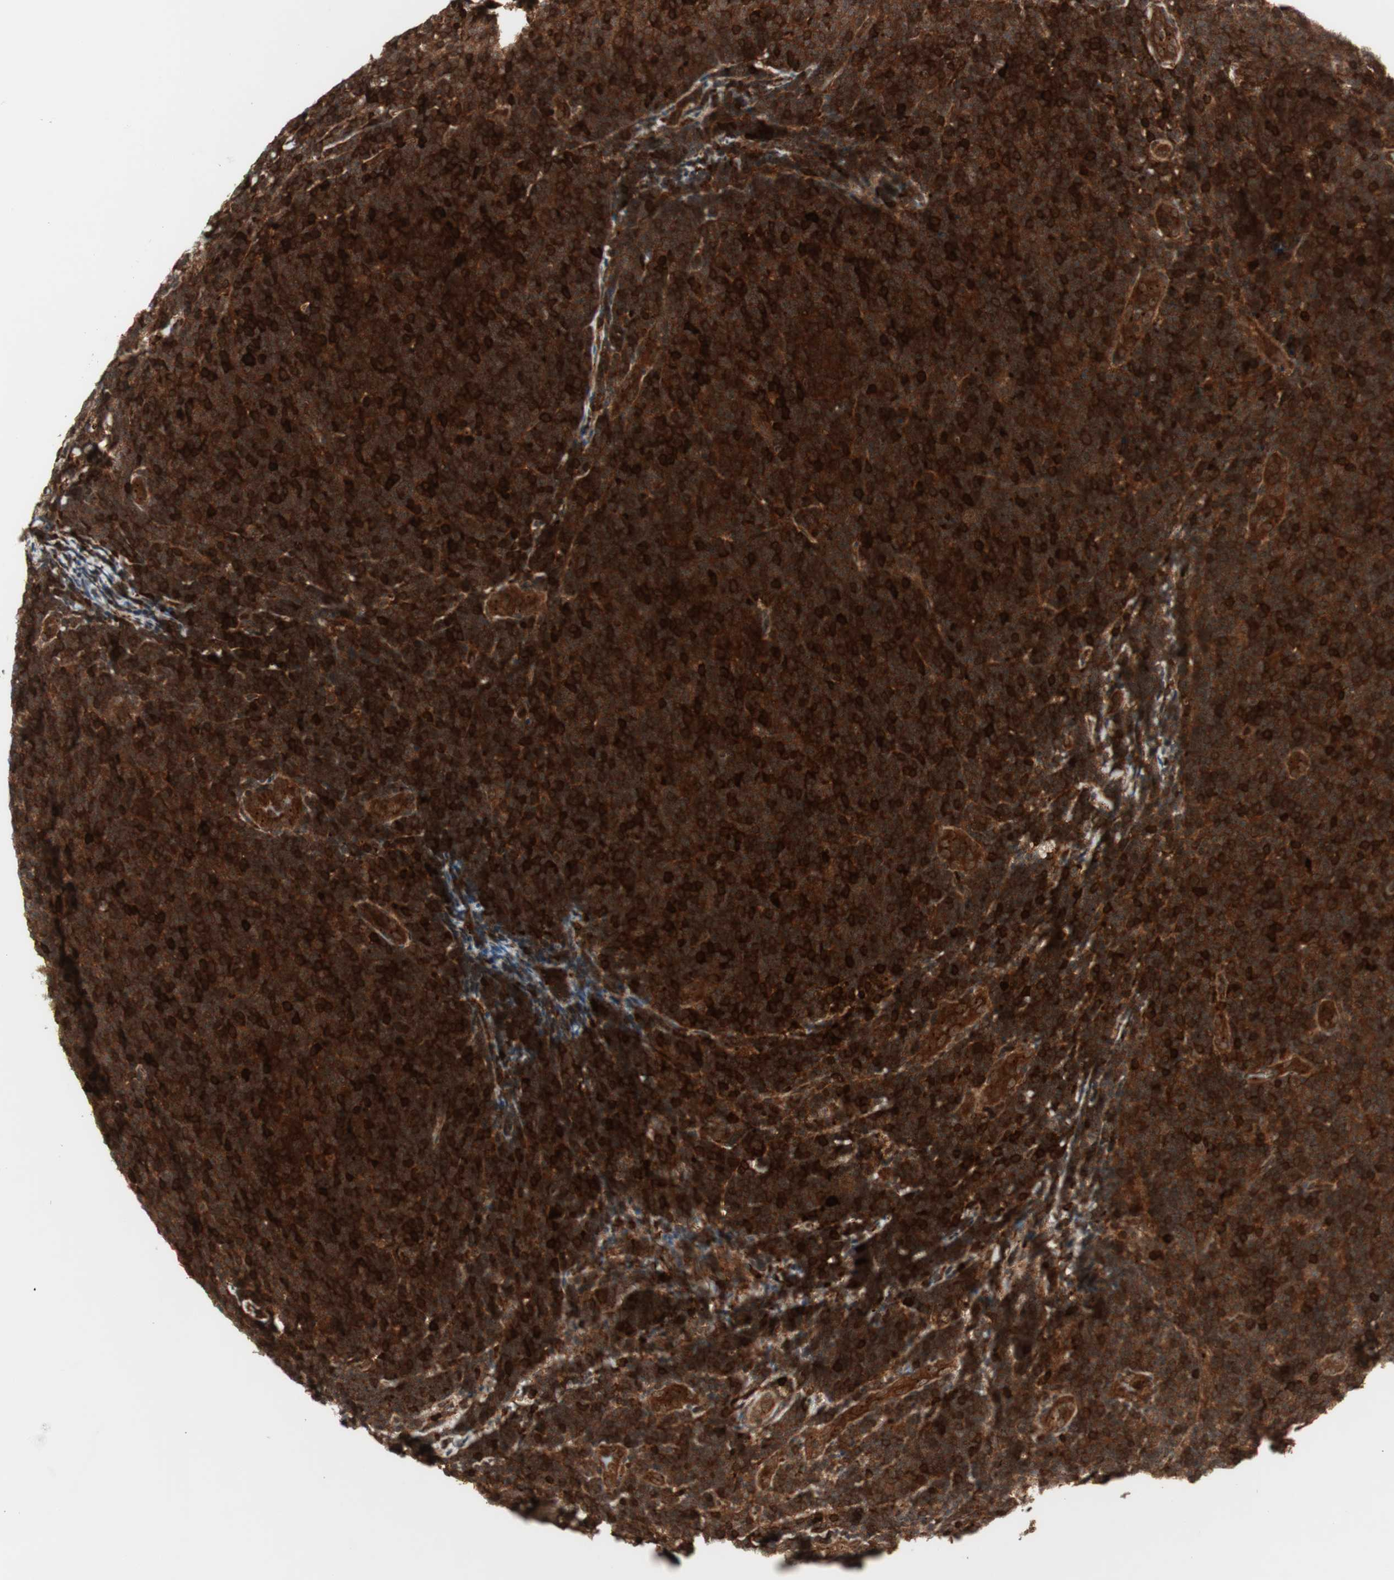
{"staining": {"intensity": "strong", "quantity": ">75%", "location": "cytoplasmic/membranous"}, "tissue": "lymphoma", "cell_type": "Tumor cells", "image_type": "cancer", "snomed": [{"axis": "morphology", "description": "Malignant lymphoma, non-Hodgkin's type, Low grade"}, {"axis": "topography", "description": "Lymph node"}], "caption": "The micrograph demonstrates staining of malignant lymphoma, non-Hodgkin's type (low-grade), revealing strong cytoplasmic/membranous protein expression (brown color) within tumor cells.", "gene": "PRKG2", "patient": {"sex": "male", "age": 83}}